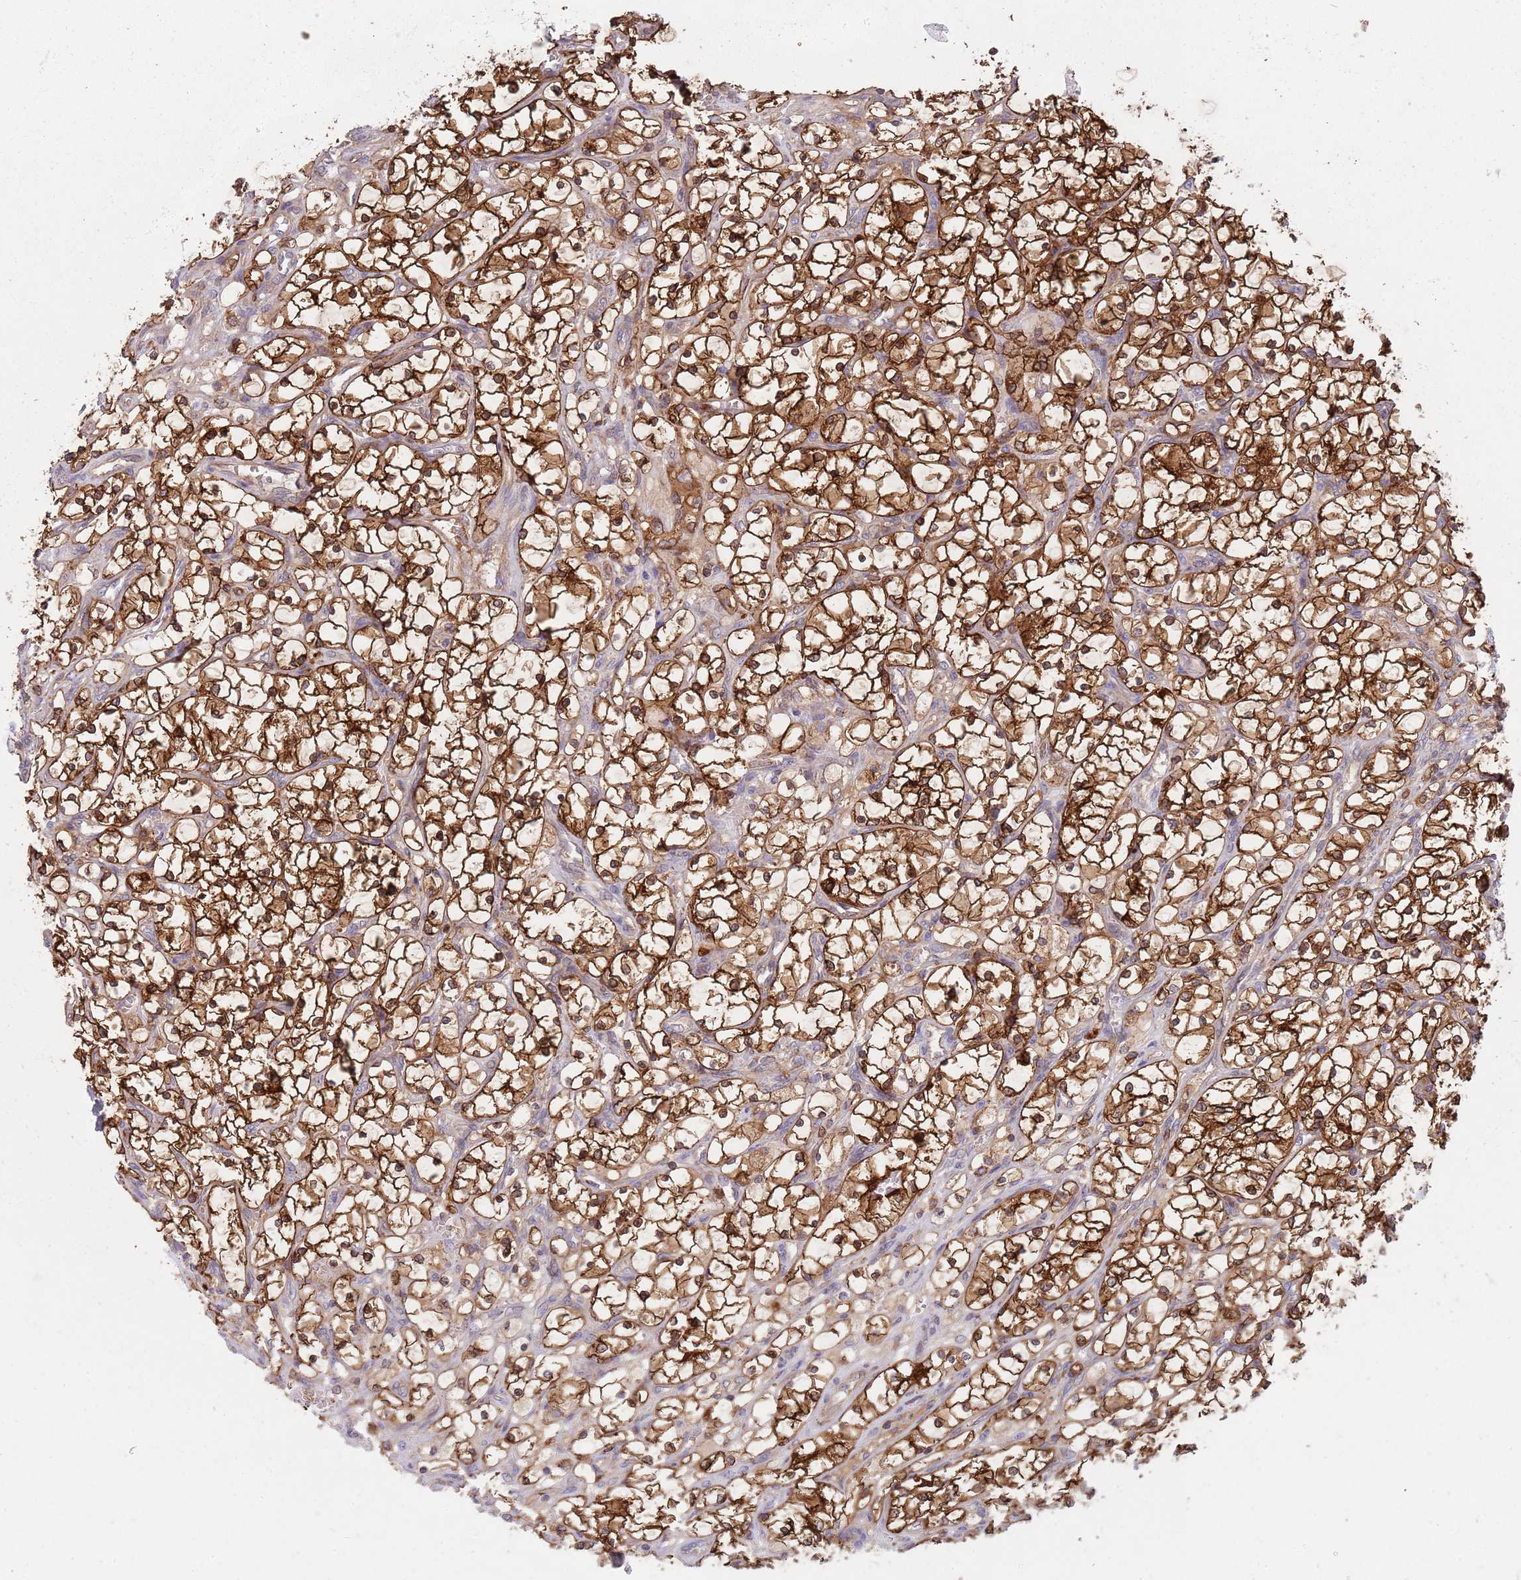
{"staining": {"intensity": "strong", "quantity": ">75%", "location": "cytoplasmic/membranous"}, "tissue": "renal cancer", "cell_type": "Tumor cells", "image_type": "cancer", "snomed": [{"axis": "morphology", "description": "Adenocarcinoma, NOS"}, {"axis": "topography", "description": "Kidney"}], "caption": "Protein staining of renal cancer (adenocarcinoma) tissue exhibits strong cytoplasmic/membranous expression in approximately >75% of tumor cells.", "gene": "ZMYM5", "patient": {"sex": "female", "age": 69}}